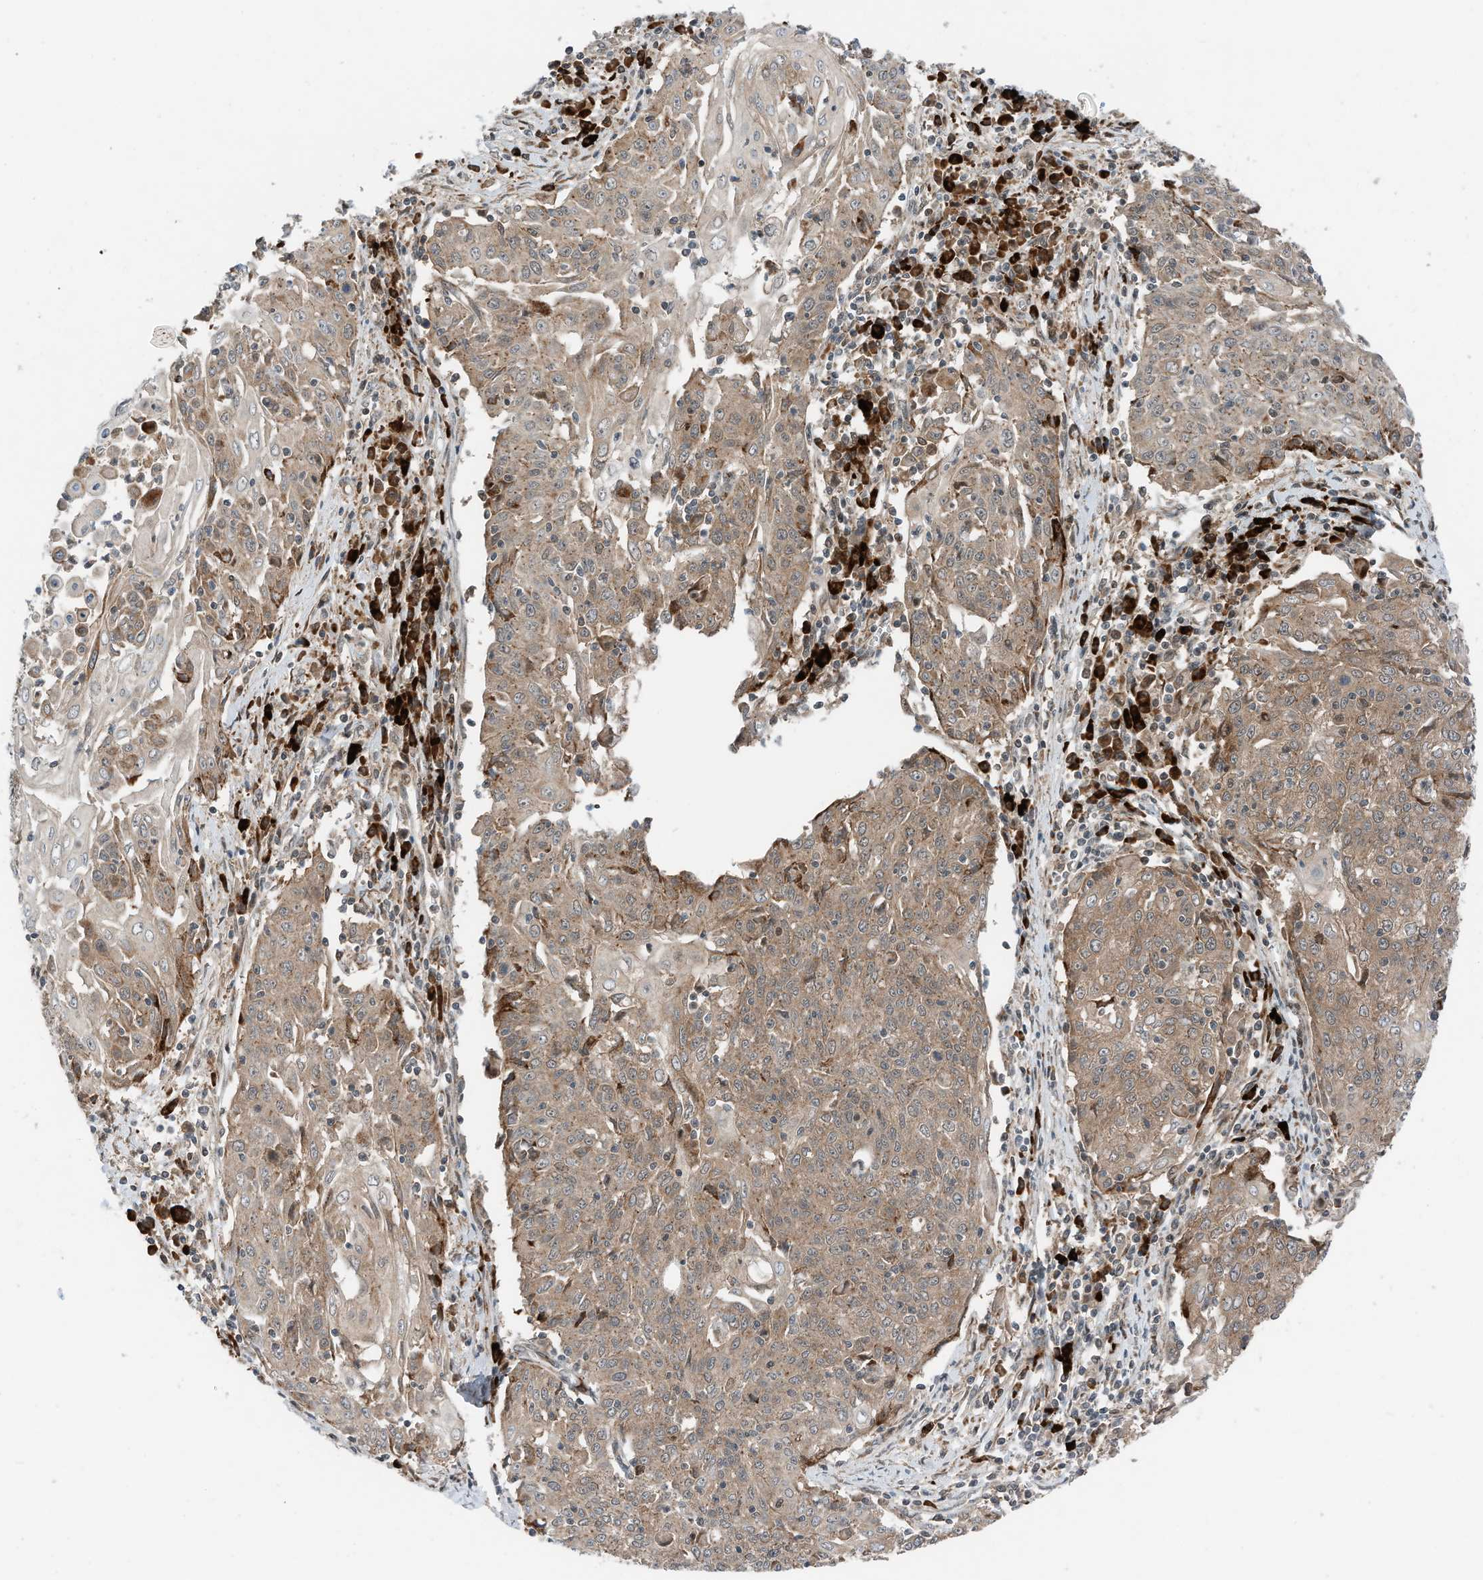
{"staining": {"intensity": "moderate", "quantity": ">75%", "location": "cytoplasmic/membranous"}, "tissue": "cervical cancer", "cell_type": "Tumor cells", "image_type": "cancer", "snomed": [{"axis": "morphology", "description": "Squamous cell carcinoma, NOS"}, {"axis": "topography", "description": "Cervix"}], "caption": "Tumor cells demonstrate medium levels of moderate cytoplasmic/membranous positivity in approximately >75% of cells in human squamous cell carcinoma (cervical).", "gene": "RMND1", "patient": {"sex": "female", "age": 48}}